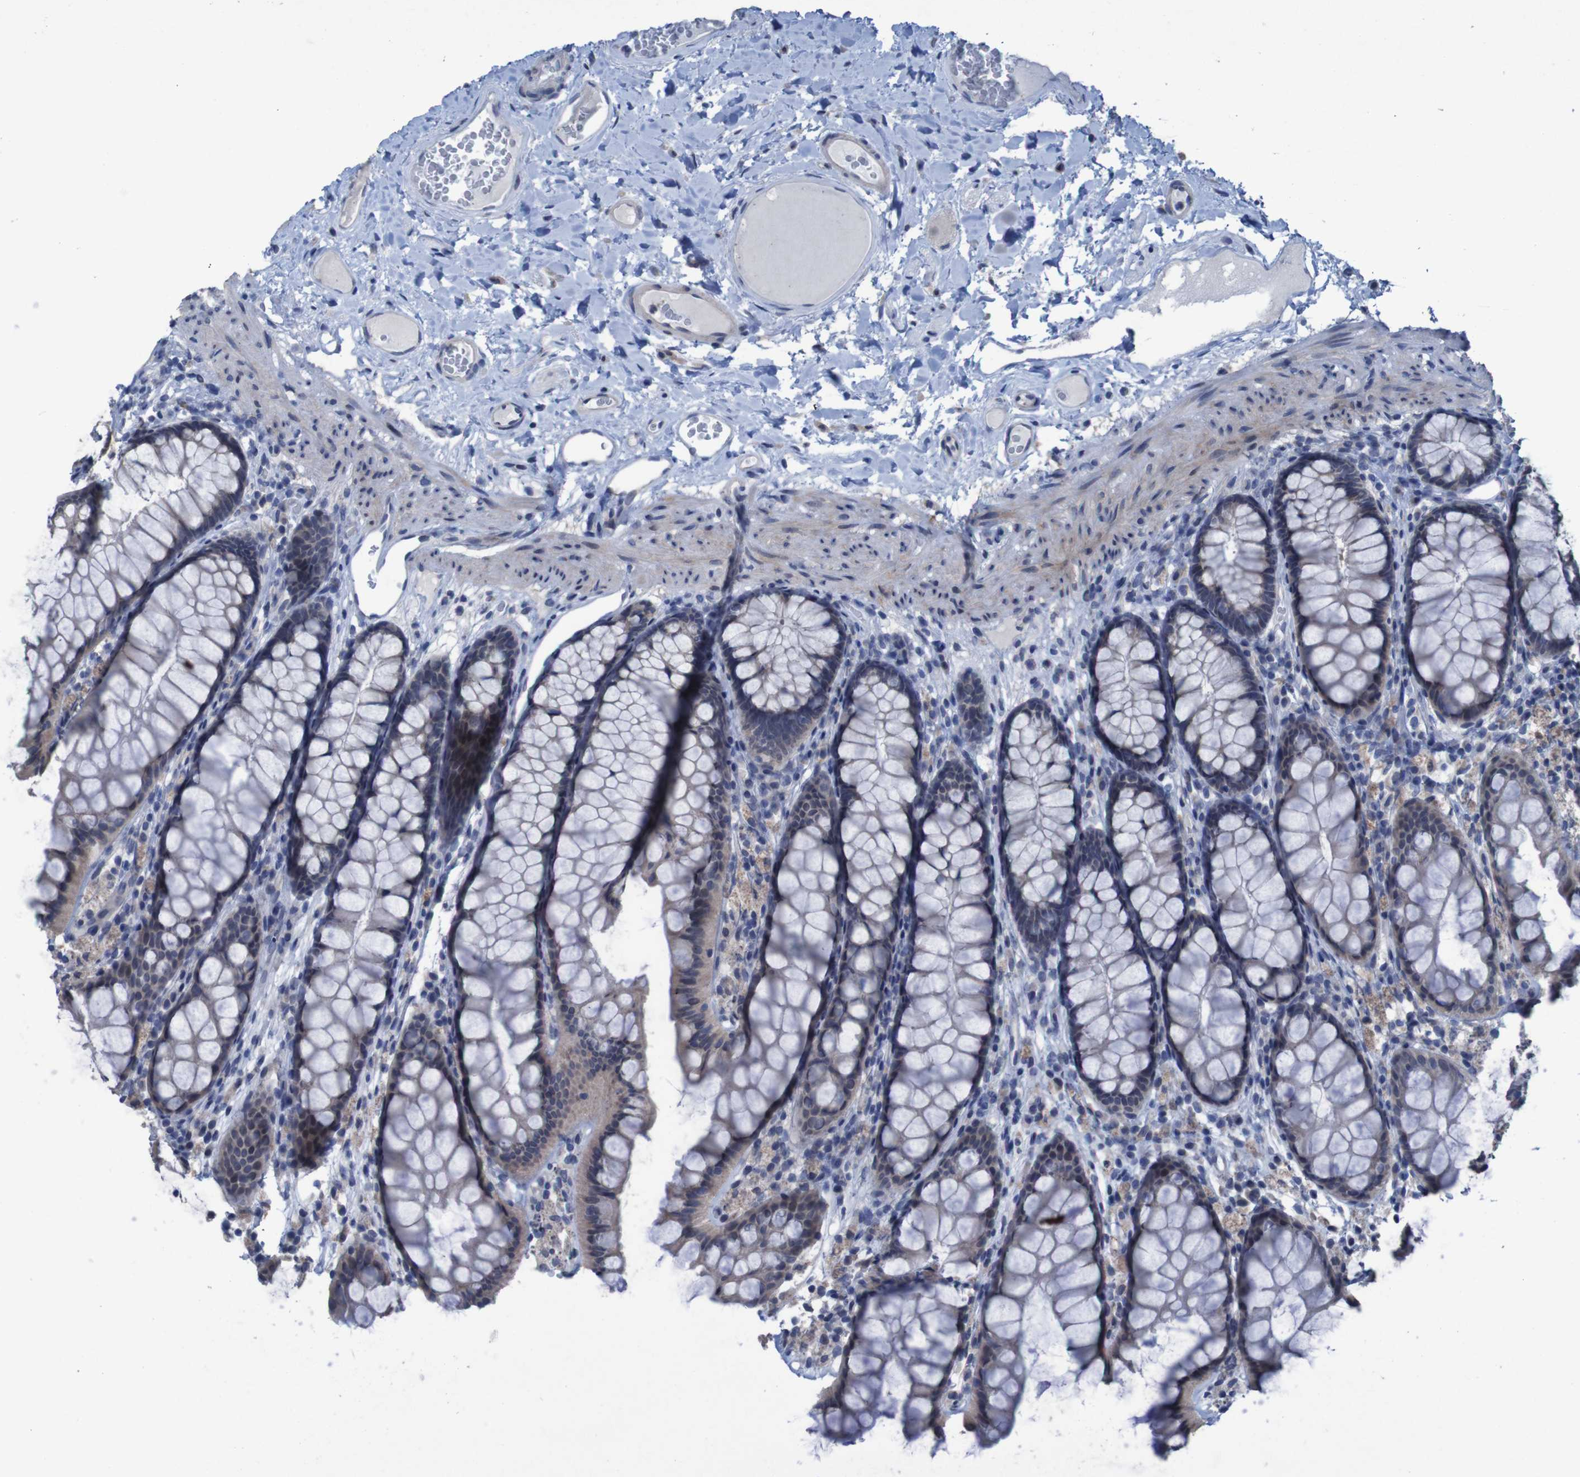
{"staining": {"intensity": "negative", "quantity": "none", "location": "none"}, "tissue": "colon", "cell_type": "Endothelial cells", "image_type": "normal", "snomed": [{"axis": "morphology", "description": "Normal tissue, NOS"}, {"axis": "topography", "description": "Colon"}], "caption": "Immunohistochemical staining of benign colon reveals no significant staining in endothelial cells.", "gene": "CLDN18", "patient": {"sex": "female", "age": 55}}